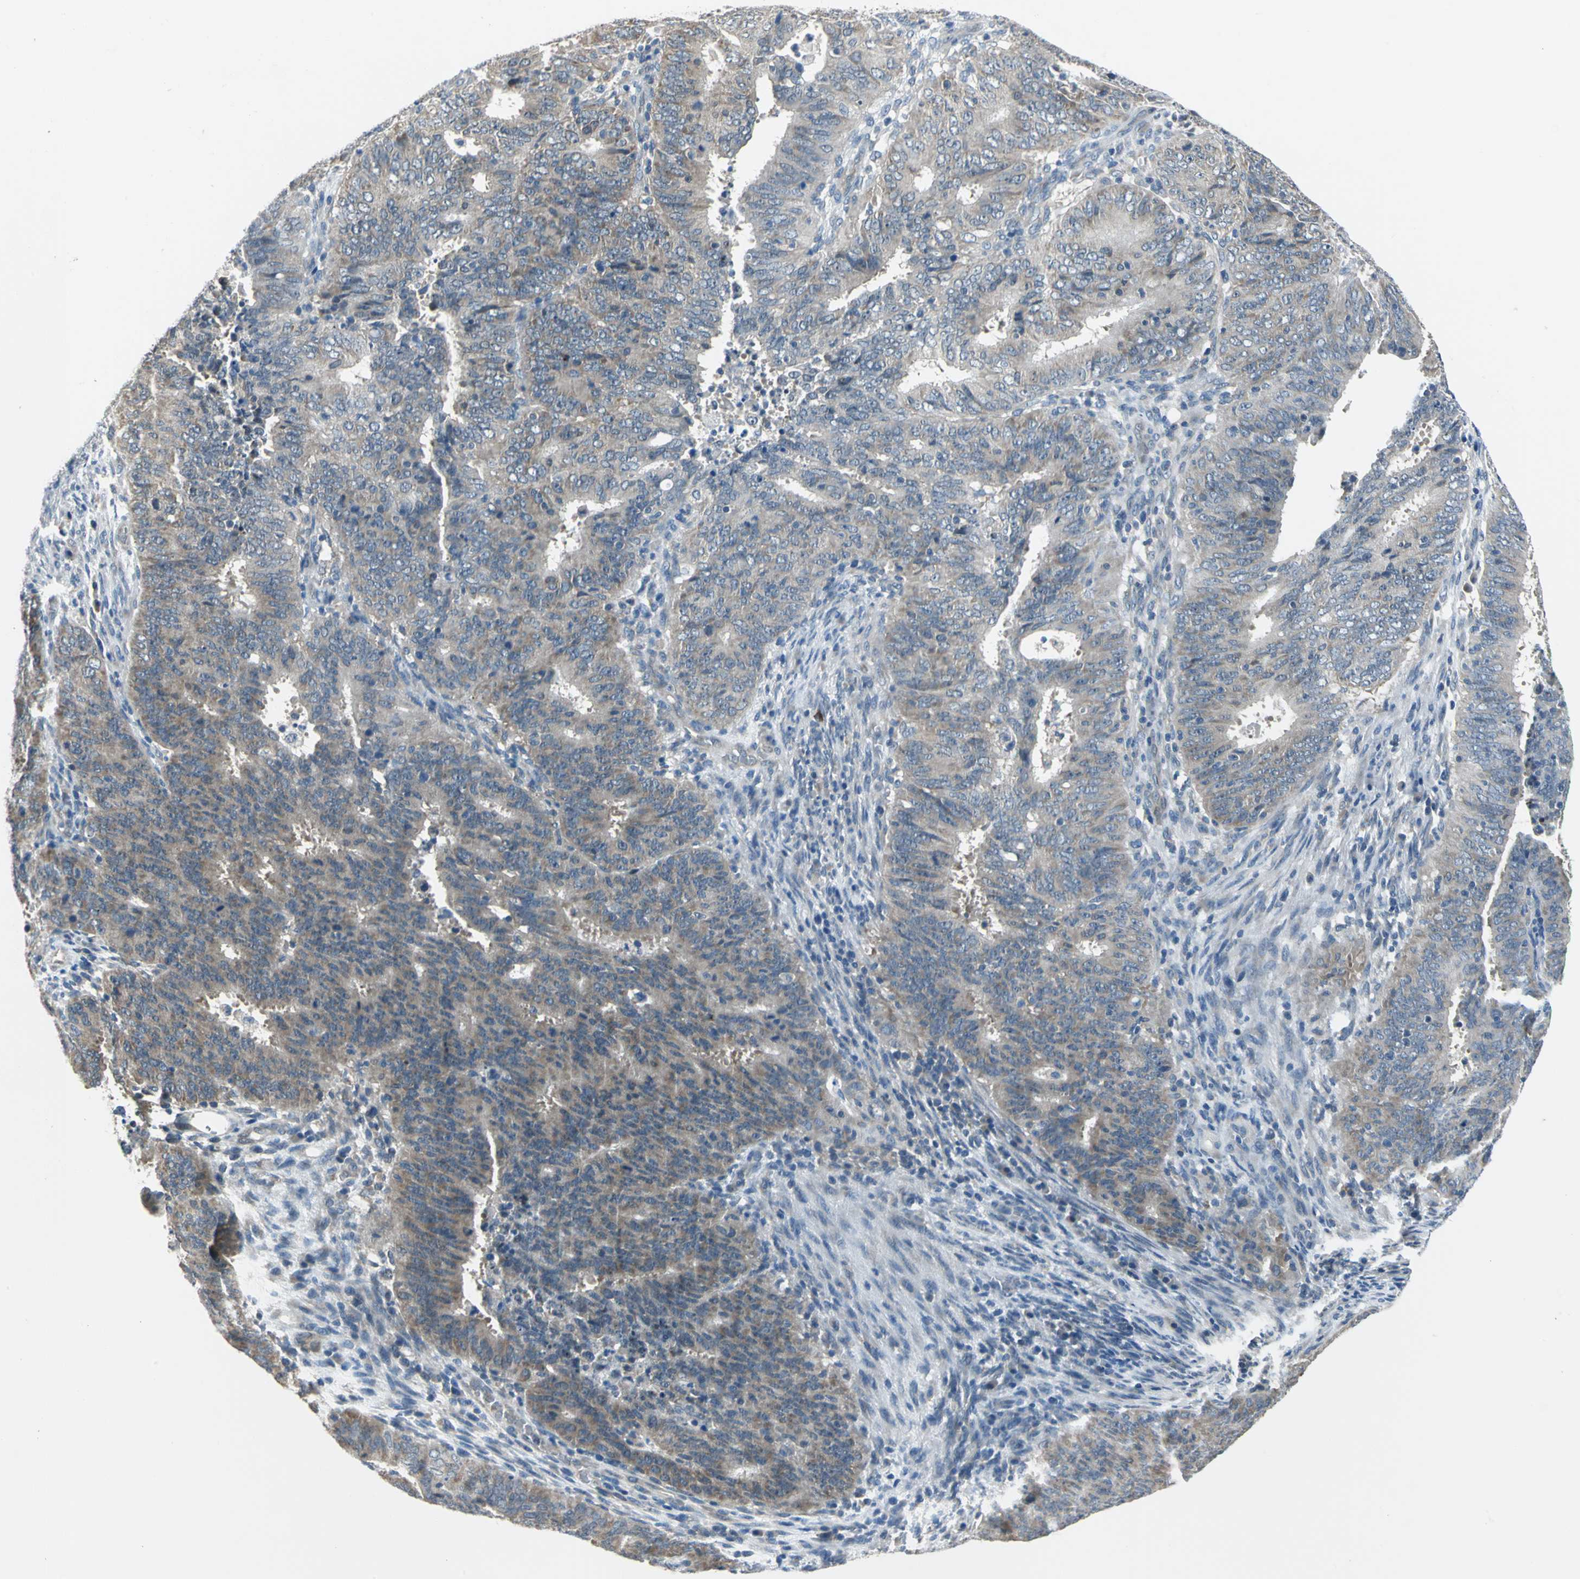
{"staining": {"intensity": "moderate", "quantity": ">75%", "location": "cytoplasmic/membranous"}, "tissue": "cervical cancer", "cell_type": "Tumor cells", "image_type": "cancer", "snomed": [{"axis": "morphology", "description": "Adenocarcinoma, NOS"}, {"axis": "topography", "description": "Cervix"}], "caption": "A brown stain shows moderate cytoplasmic/membranous positivity of a protein in human cervical adenocarcinoma tumor cells.", "gene": "ZNF415", "patient": {"sex": "female", "age": 44}}